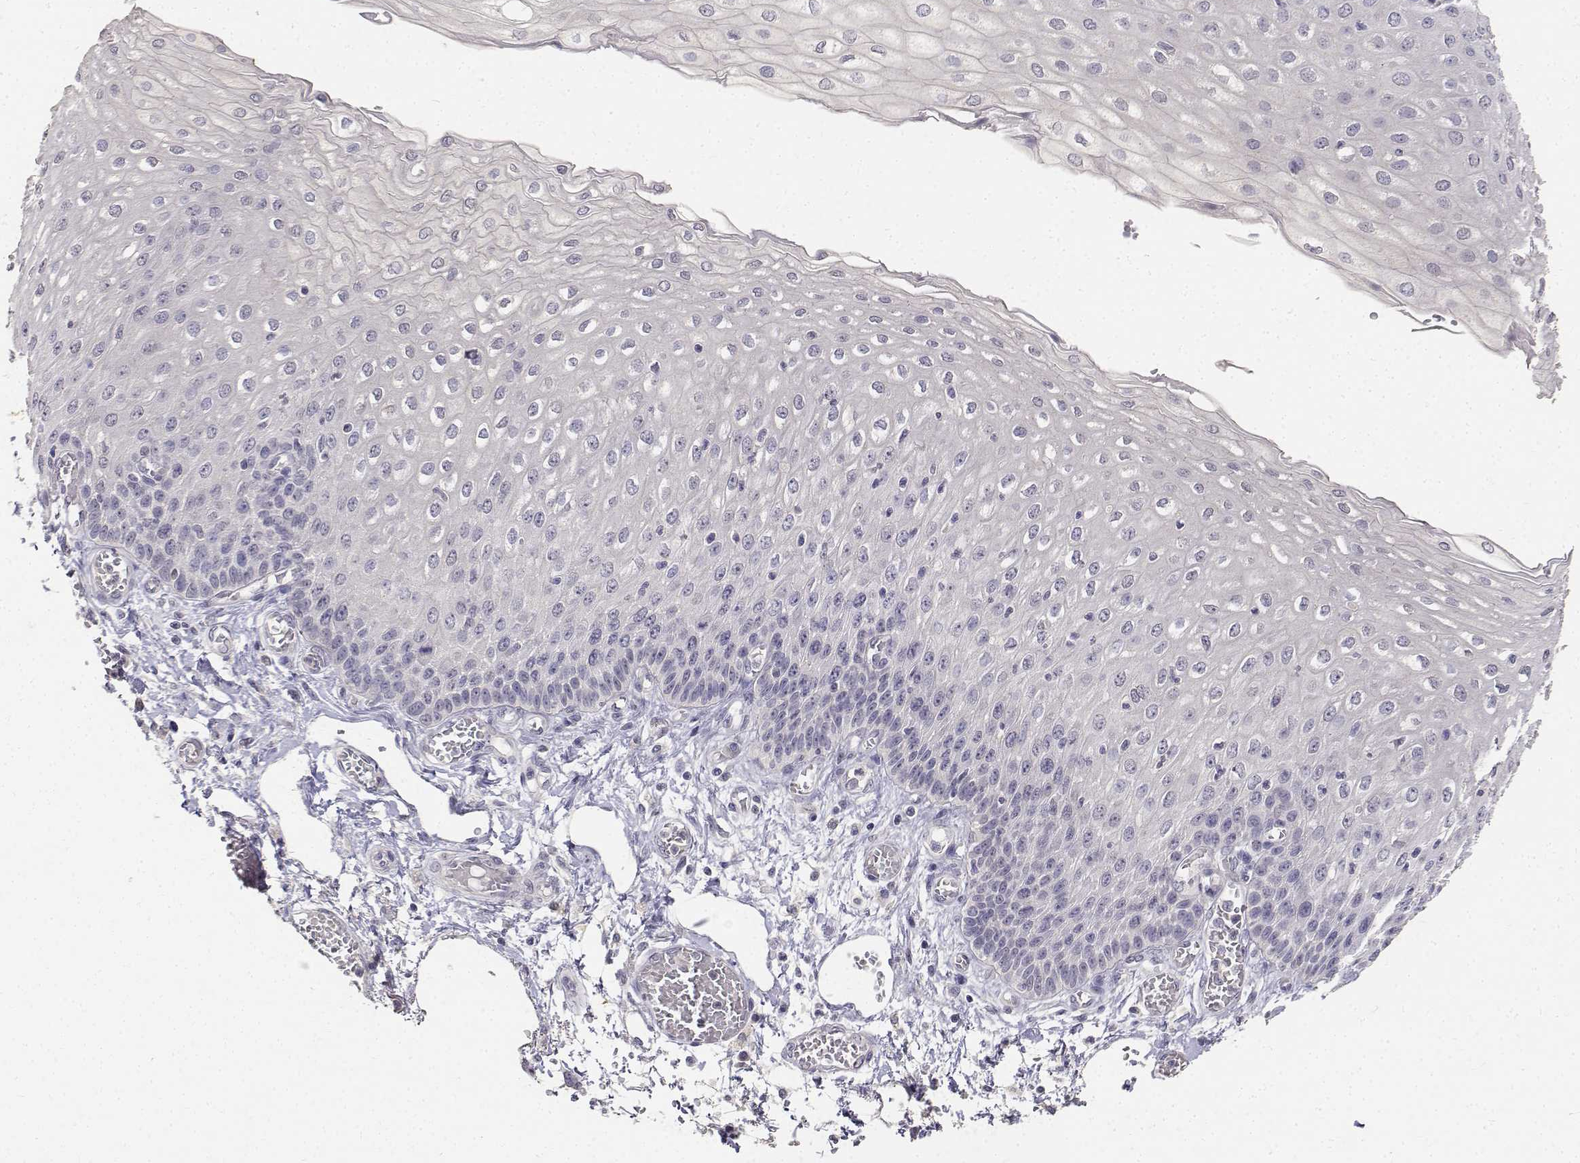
{"staining": {"intensity": "negative", "quantity": "none", "location": "none"}, "tissue": "esophagus", "cell_type": "Squamous epithelial cells", "image_type": "normal", "snomed": [{"axis": "morphology", "description": "Normal tissue, NOS"}, {"axis": "morphology", "description": "Adenocarcinoma, NOS"}, {"axis": "topography", "description": "Esophagus"}], "caption": "The histopathology image reveals no significant positivity in squamous epithelial cells of esophagus.", "gene": "PAEP", "patient": {"sex": "male", "age": 81}}